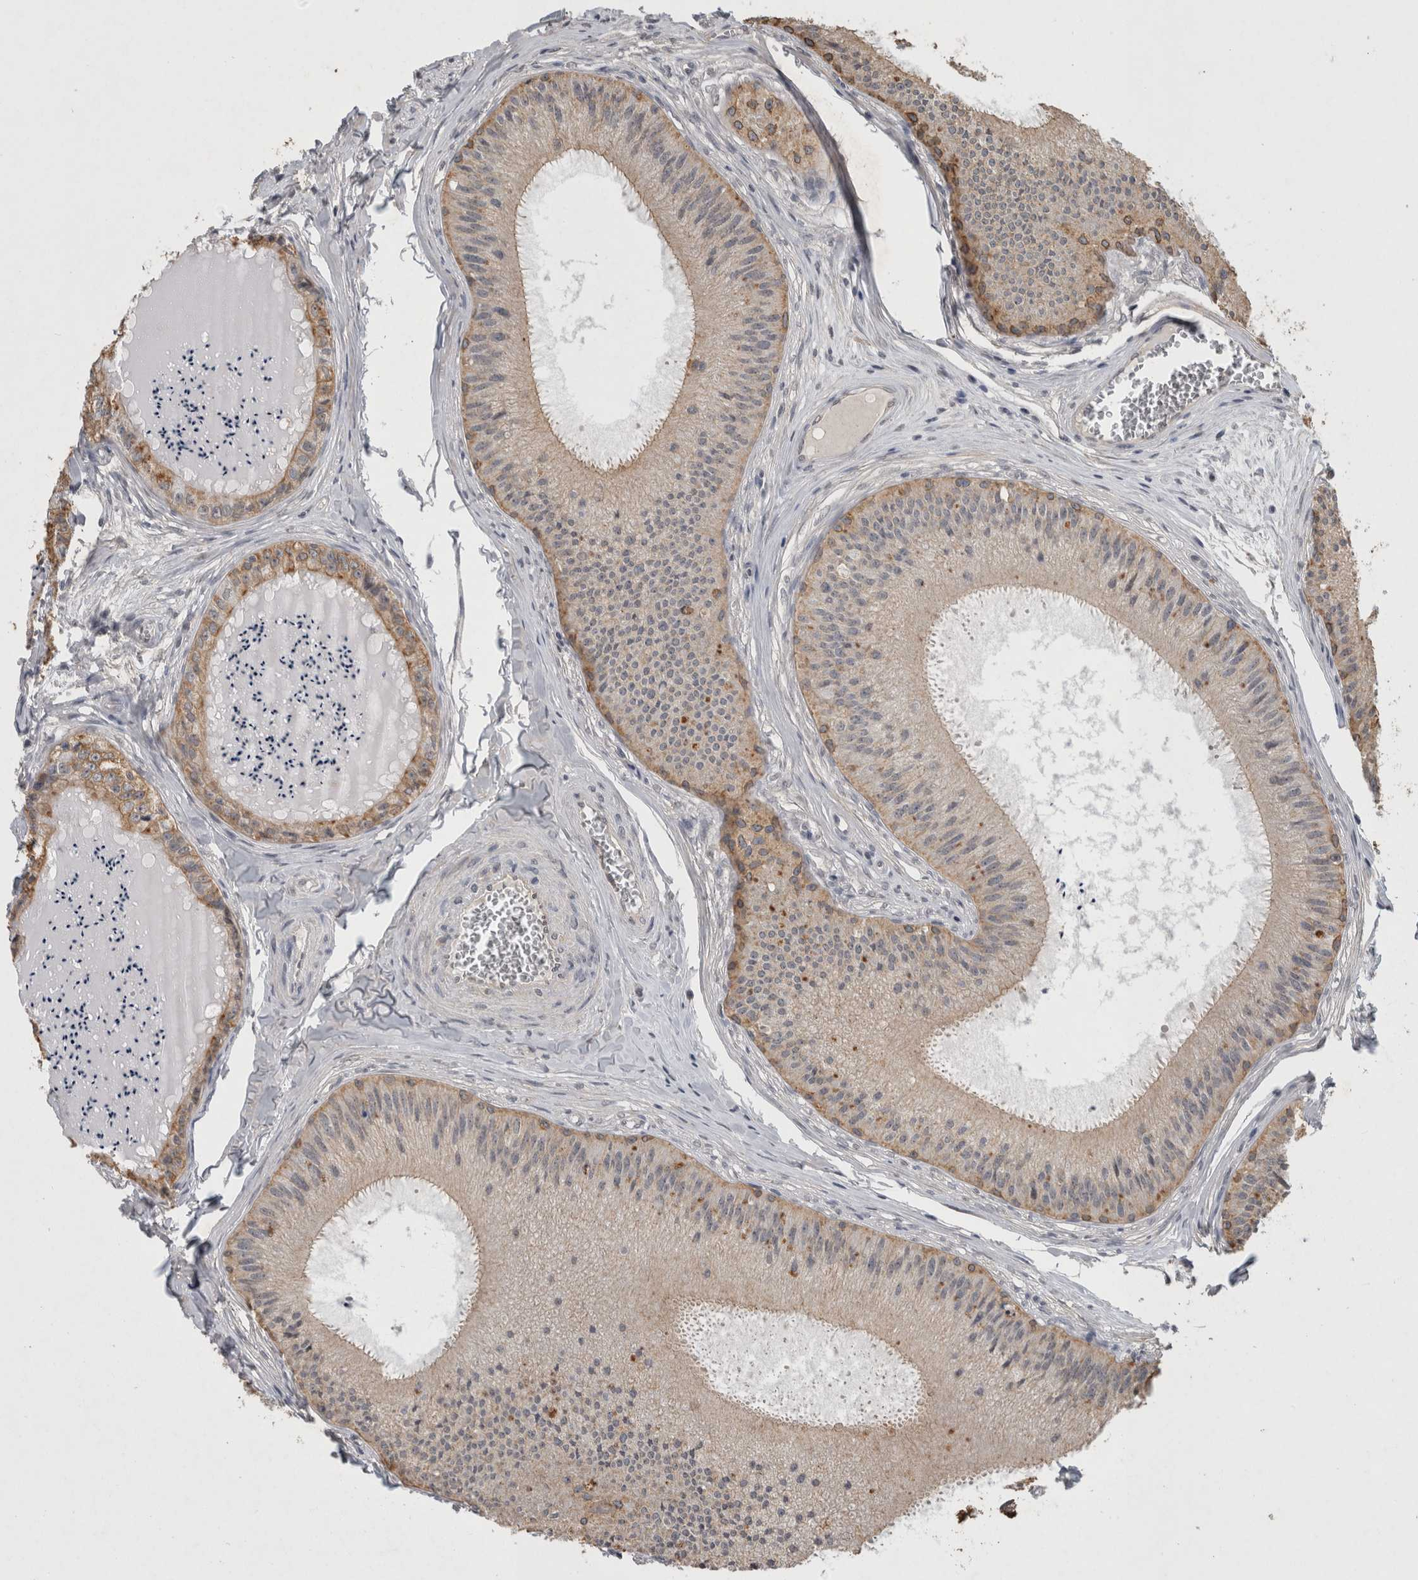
{"staining": {"intensity": "moderate", "quantity": "<25%", "location": "cytoplasmic/membranous"}, "tissue": "epididymis", "cell_type": "Glandular cells", "image_type": "normal", "snomed": [{"axis": "morphology", "description": "Normal tissue, NOS"}, {"axis": "topography", "description": "Epididymis"}], "caption": "Immunohistochemistry image of unremarkable epididymis: epididymis stained using immunohistochemistry reveals low levels of moderate protein expression localized specifically in the cytoplasmic/membranous of glandular cells, appearing as a cytoplasmic/membranous brown color.", "gene": "RHPN1", "patient": {"sex": "male", "age": 31}}